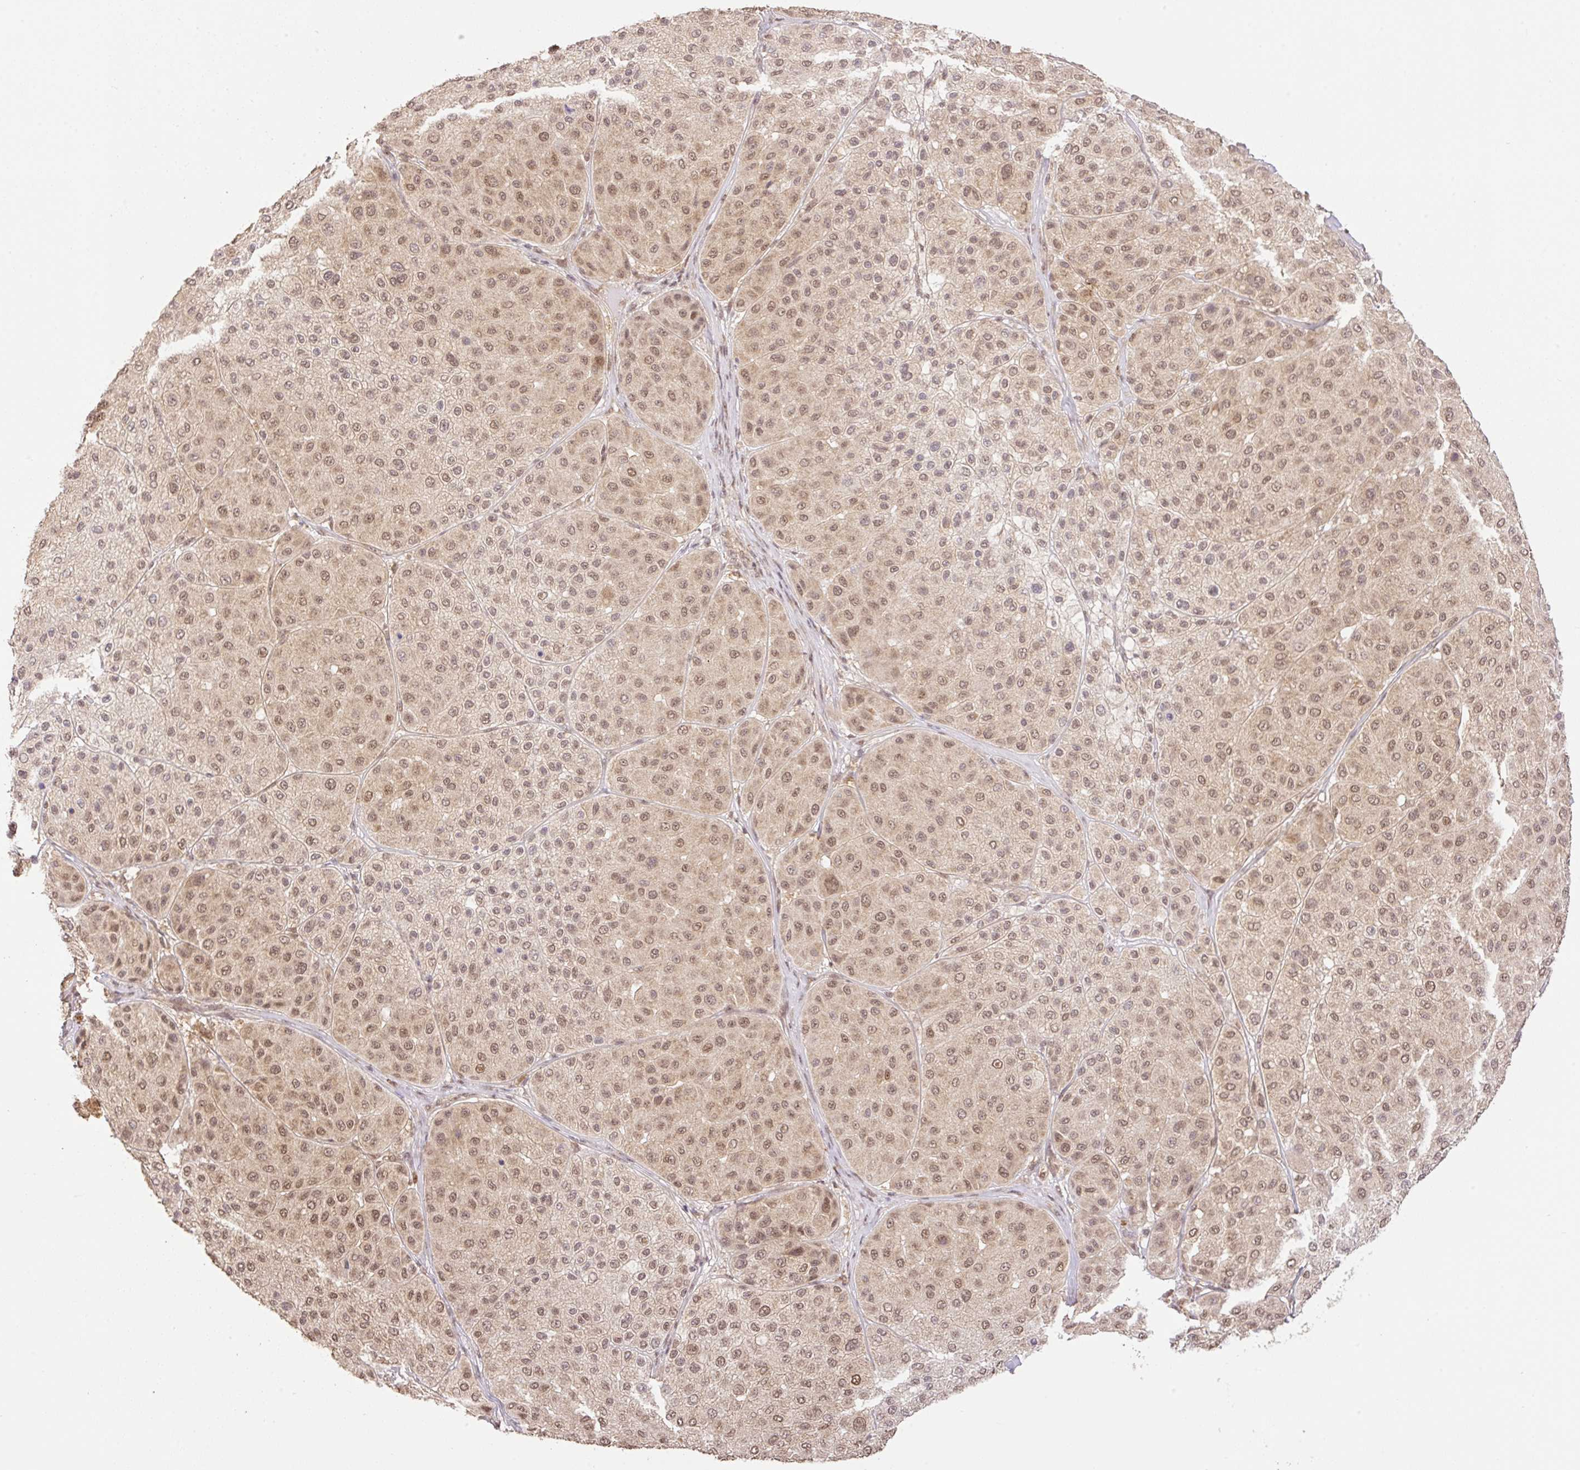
{"staining": {"intensity": "moderate", "quantity": ">75%", "location": "nuclear"}, "tissue": "melanoma", "cell_type": "Tumor cells", "image_type": "cancer", "snomed": [{"axis": "morphology", "description": "Malignant melanoma, Metastatic site"}, {"axis": "topography", "description": "Smooth muscle"}], "caption": "Malignant melanoma (metastatic site) was stained to show a protein in brown. There is medium levels of moderate nuclear expression in approximately >75% of tumor cells.", "gene": "VPS25", "patient": {"sex": "male", "age": 41}}